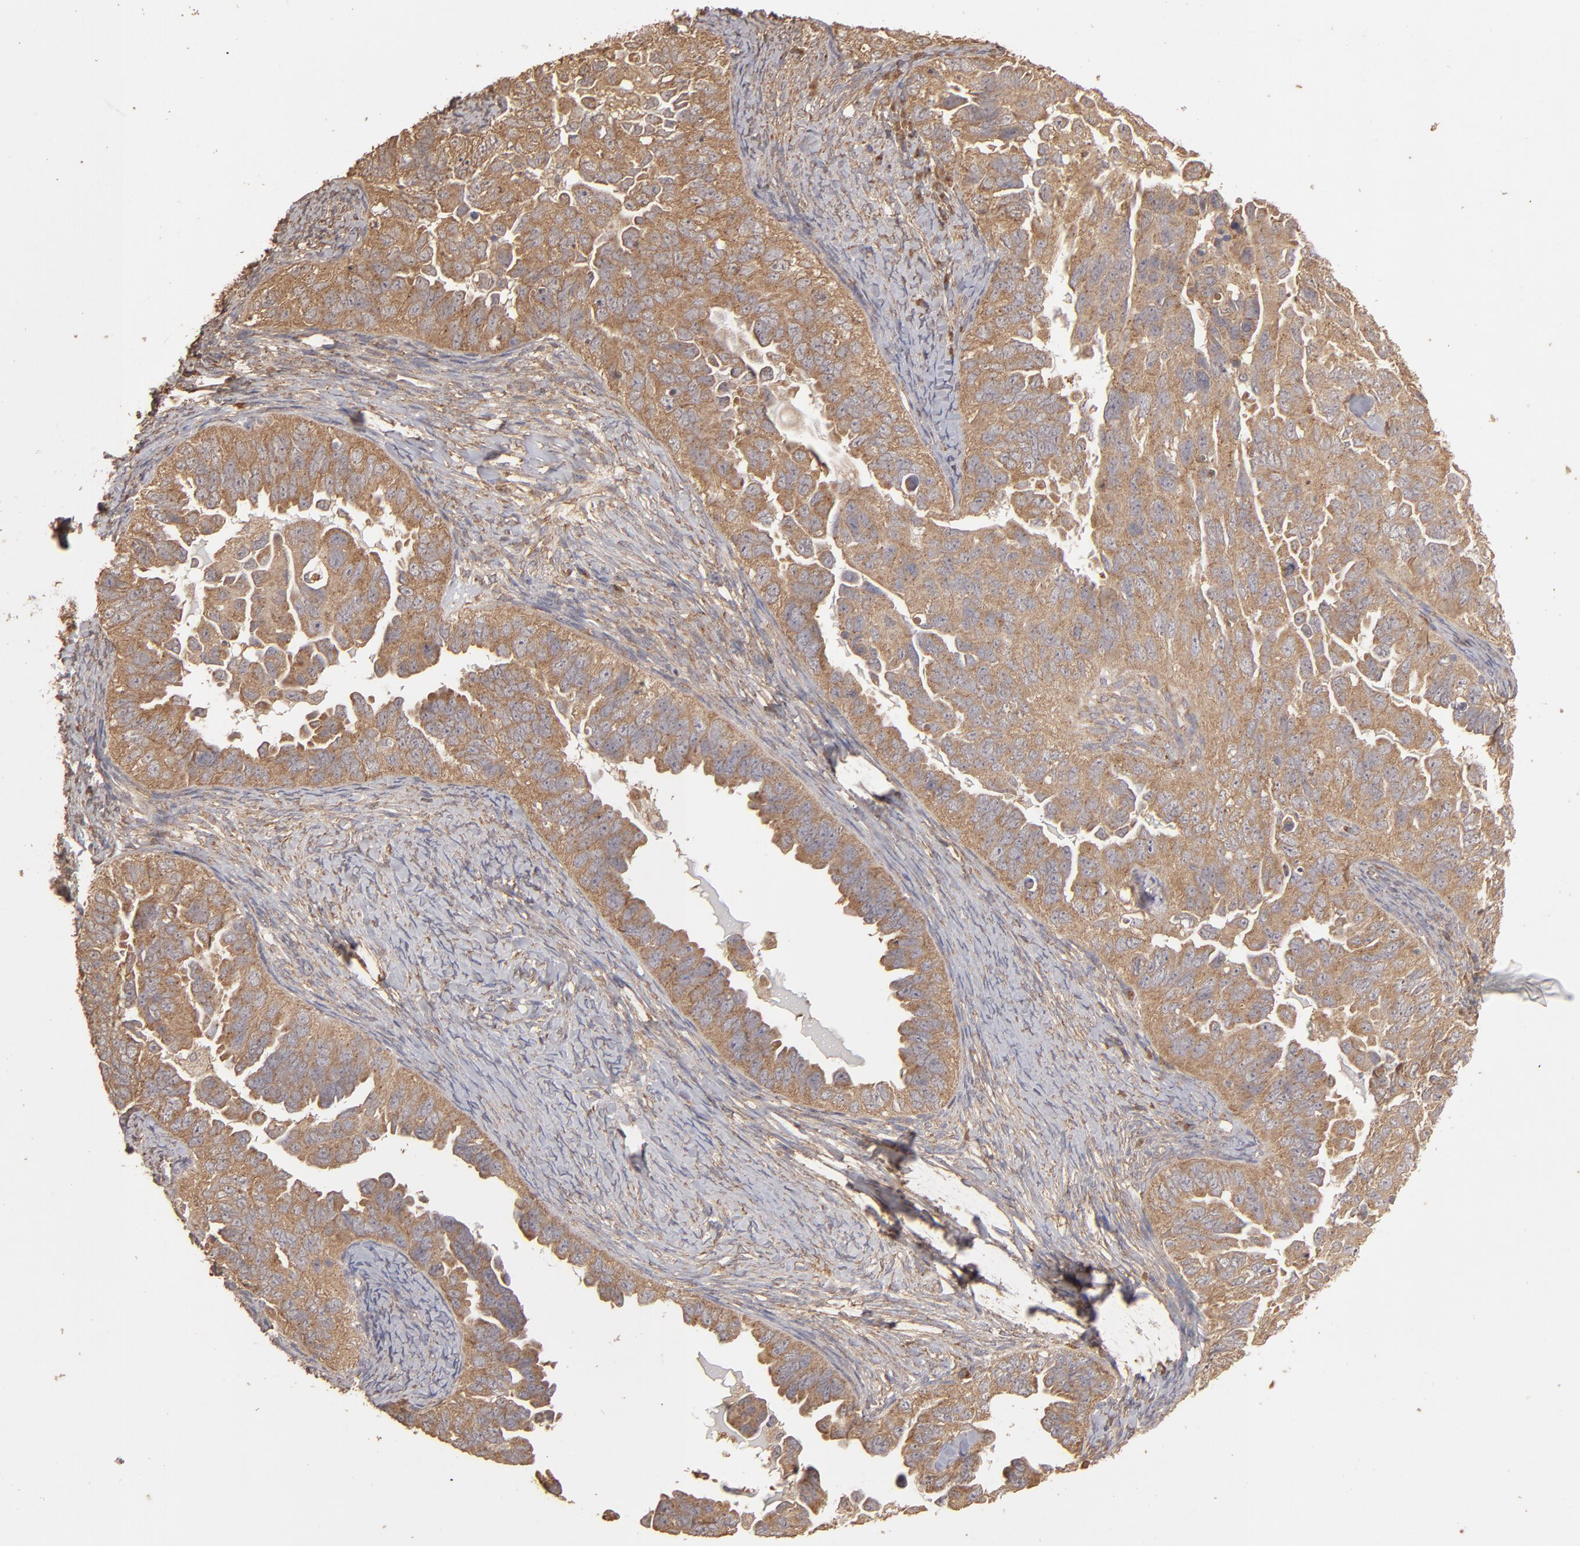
{"staining": {"intensity": "moderate", "quantity": ">75%", "location": "cytoplasmic/membranous"}, "tissue": "ovarian cancer", "cell_type": "Tumor cells", "image_type": "cancer", "snomed": [{"axis": "morphology", "description": "Cystadenocarcinoma, serous, NOS"}, {"axis": "topography", "description": "Ovary"}], "caption": "Approximately >75% of tumor cells in ovarian serous cystadenocarcinoma demonstrate moderate cytoplasmic/membranous protein staining as visualized by brown immunohistochemical staining.", "gene": "MMP2", "patient": {"sex": "female", "age": 82}}